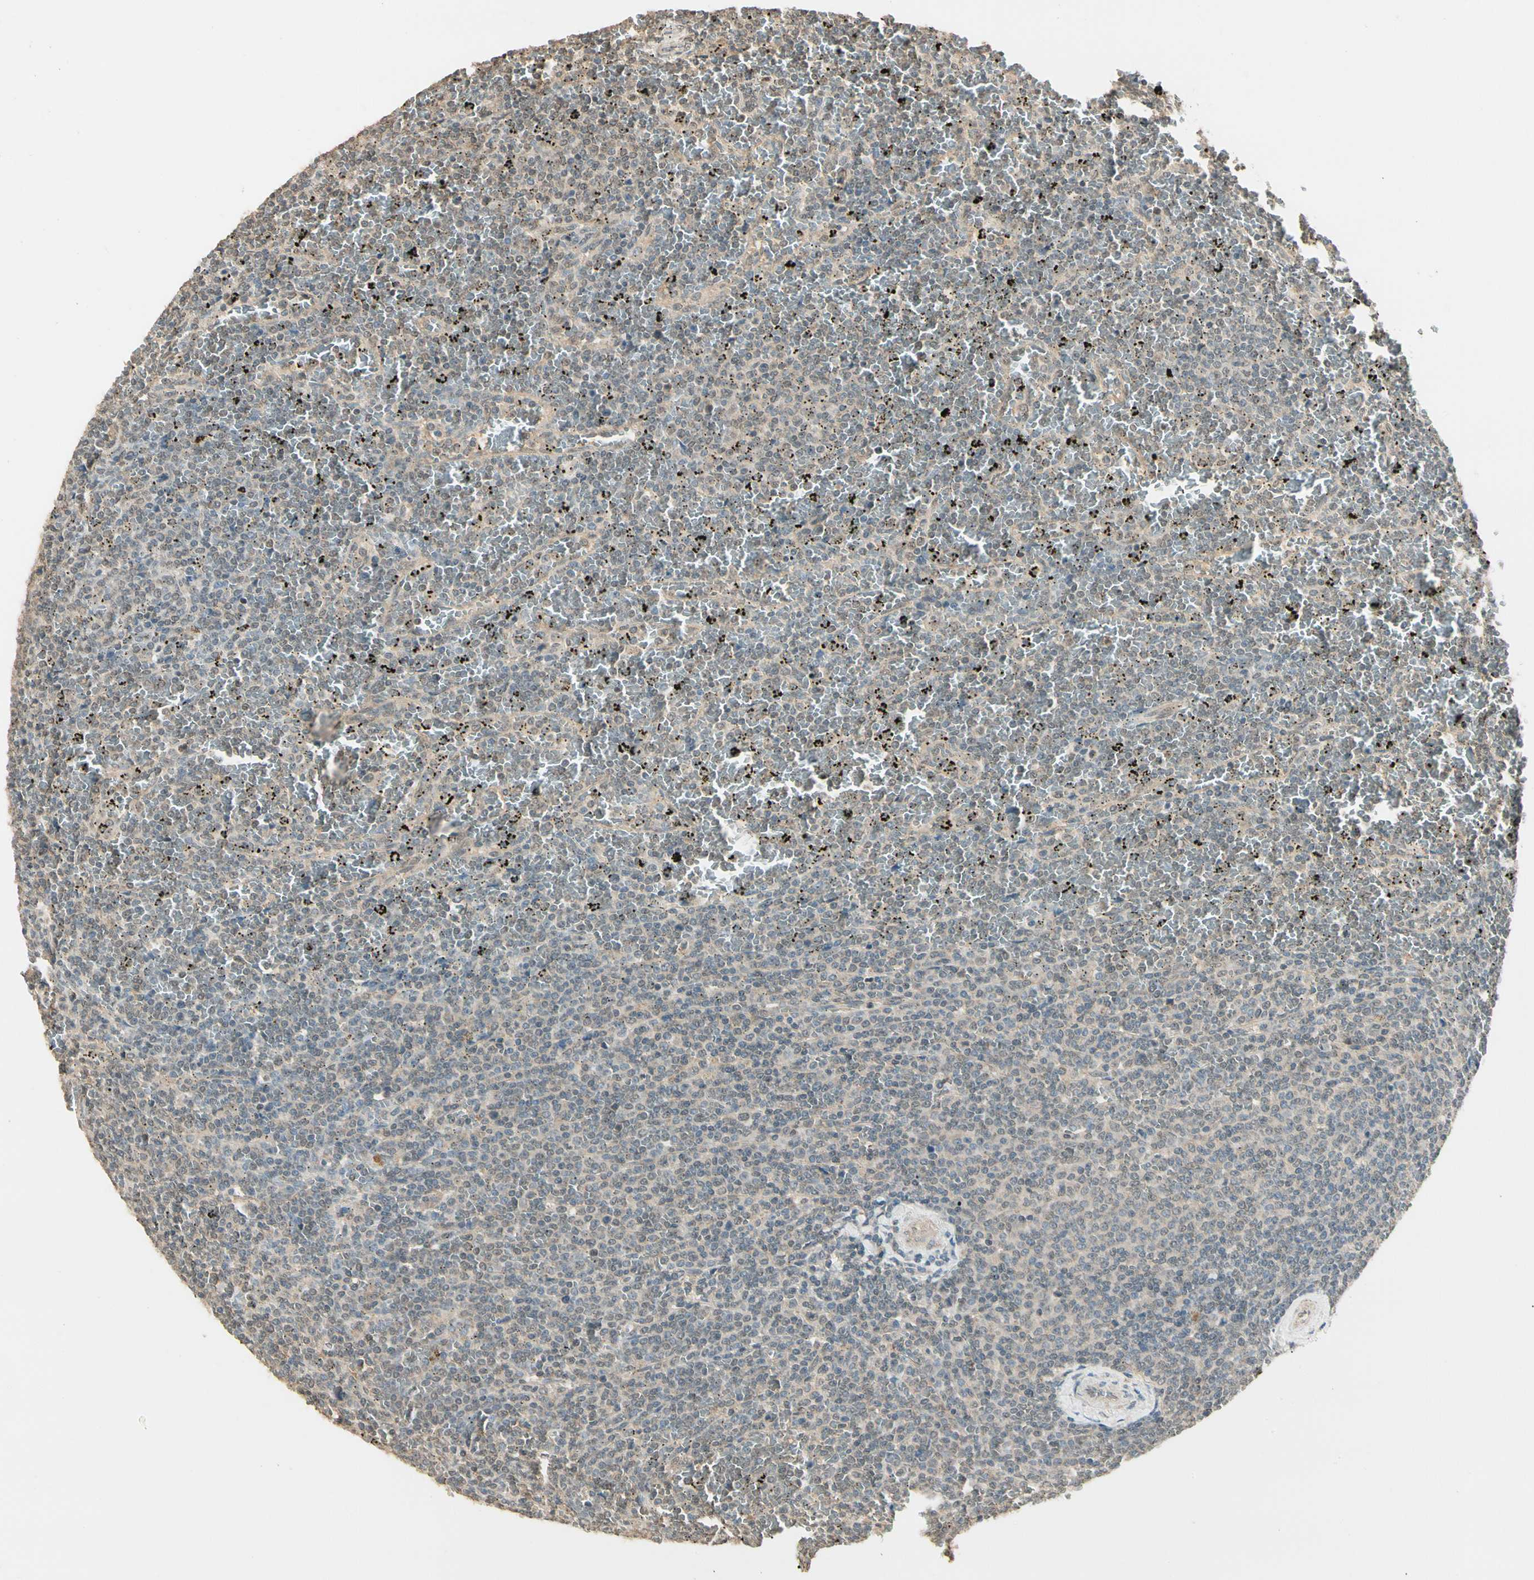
{"staining": {"intensity": "weak", "quantity": "25%-75%", "location": "cytoplasmic/membranous"}, "tissue": "lymphoma", "cell_type": "Tumor cells", "image_type": "cancer", "snomed": [{"axis": "morphology", "description": "Malignant lymphoma, non-Hodgkin's type, Low grade"}, {"axis": "topography", "description": "Spleen"}], "caption": "Immunohistochemistry (IHC) of lymphoma shows low levels of weak cytoplasmic/membranous positivity in about 25%-75% of tumor cells.", "gene": "SGCA", "patient": {"sex": "female", "age": 77}}